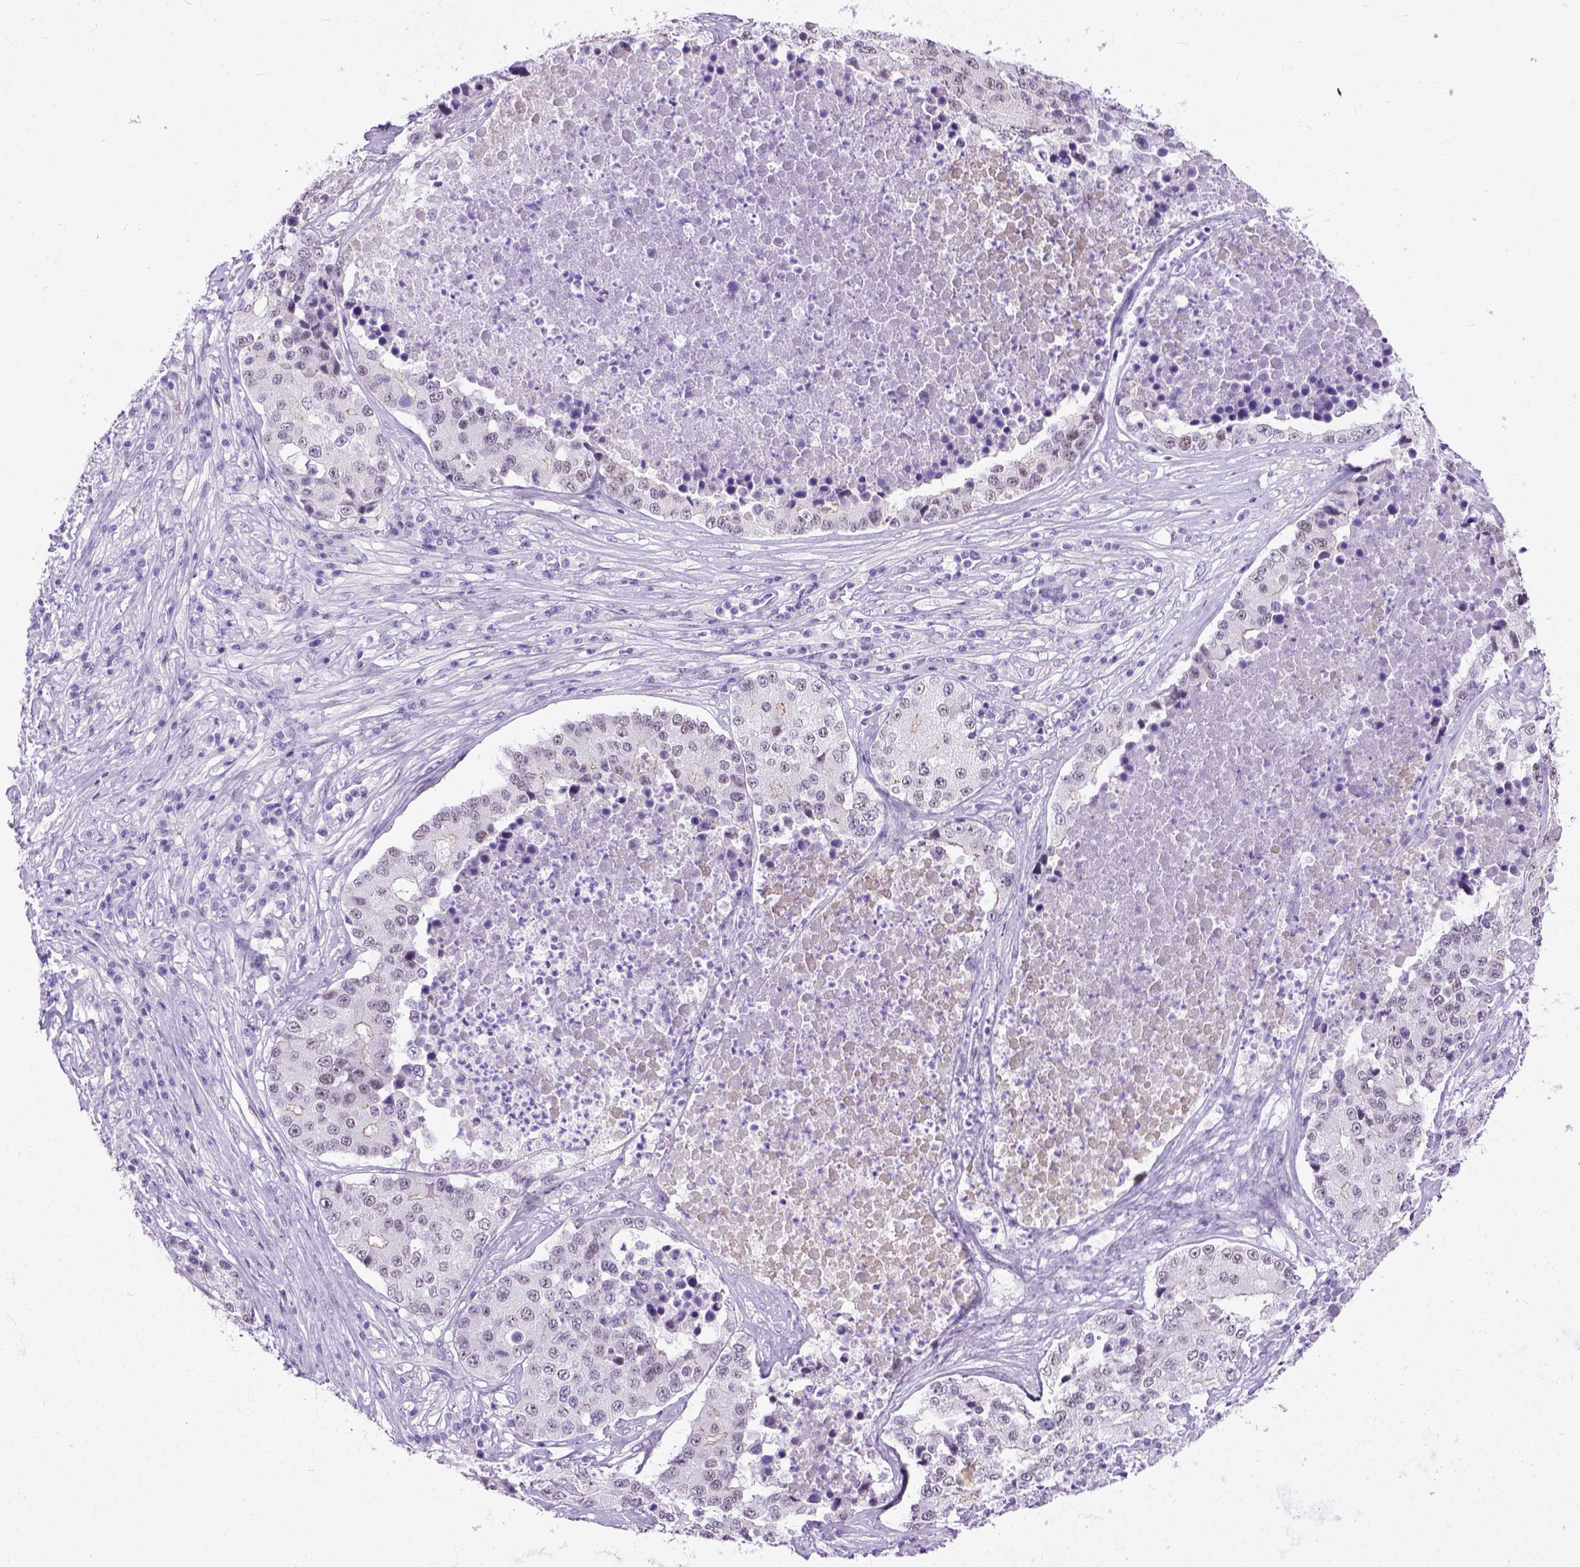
{"staining": {"intensity": "negative", "quantity": "none", "location": "none"}, "tissue": "stomach cancer", "cell_type": "Tumor cells", "image_type": "cancer", "snomed": [{"axis": "morphology", "description": "Adenocarcinoma, NOS"}, {"axis": "topography", "description": "Stomach"}], "caption": "This is a photomicrograph of IHC staining of adenocarcinoma (stomach), which shows no staining in tumor cells.", "gene": "ADGRF1", "patient": {"sex": "male", "age": 71}}